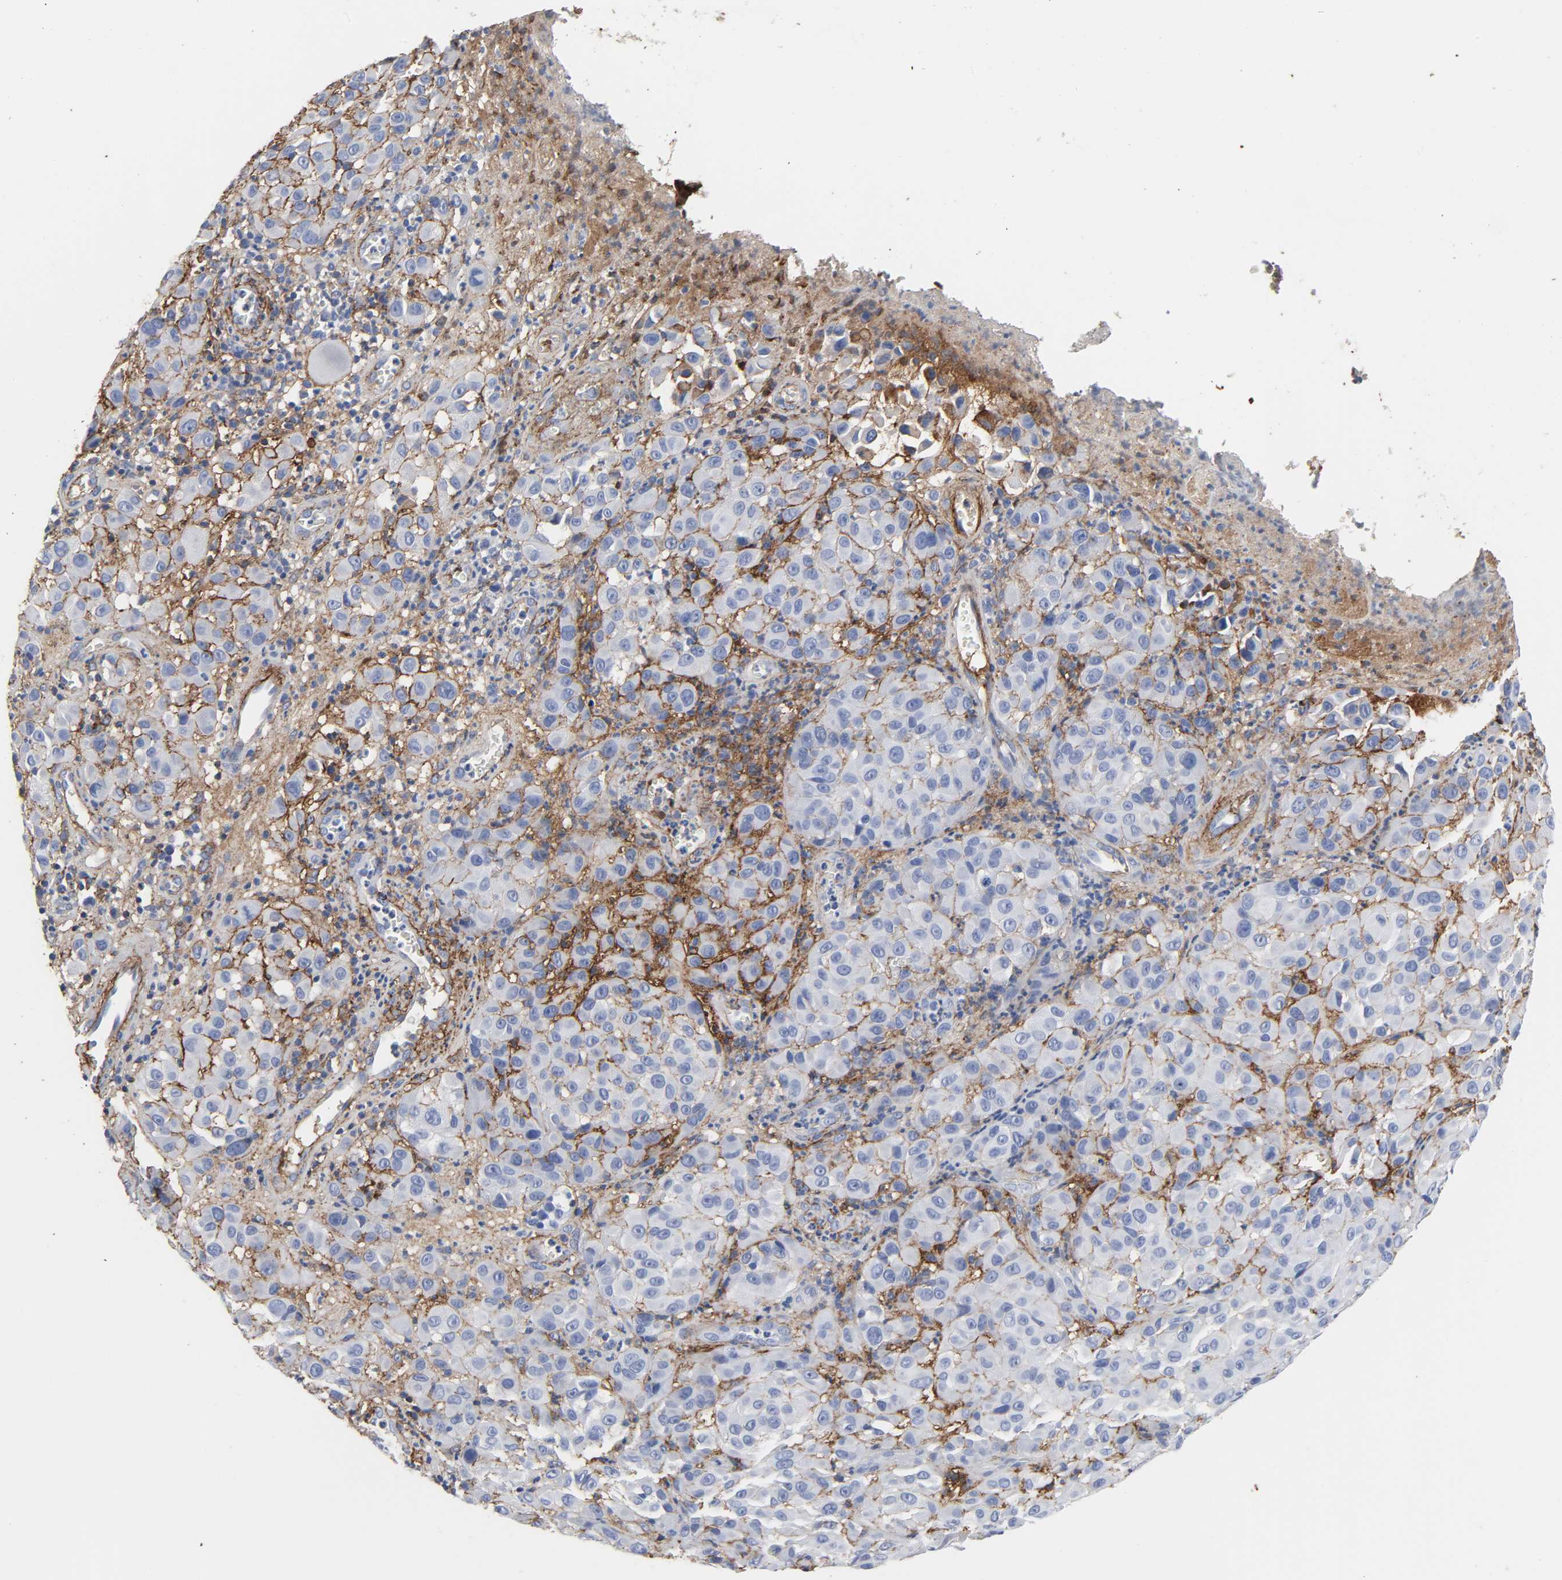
{"staining": {"intensity": "negative", "quantity": "none", "location": "none"}, "tissue": "melanoma", "cell_type": "Tumor cells", "image_type": "cancer", "snomed": [{"axis": "morphology", "description": "Malignant melanoma, NOS"}, {"axis": "topography", "description": "Skin"}], "caption": "IHC histopathology image of melanoma stained for a protein (brown), which reveals no staining in tumor cells.", "gene": "FBLN1", "patient": {"sex": "female", "age": 21}}